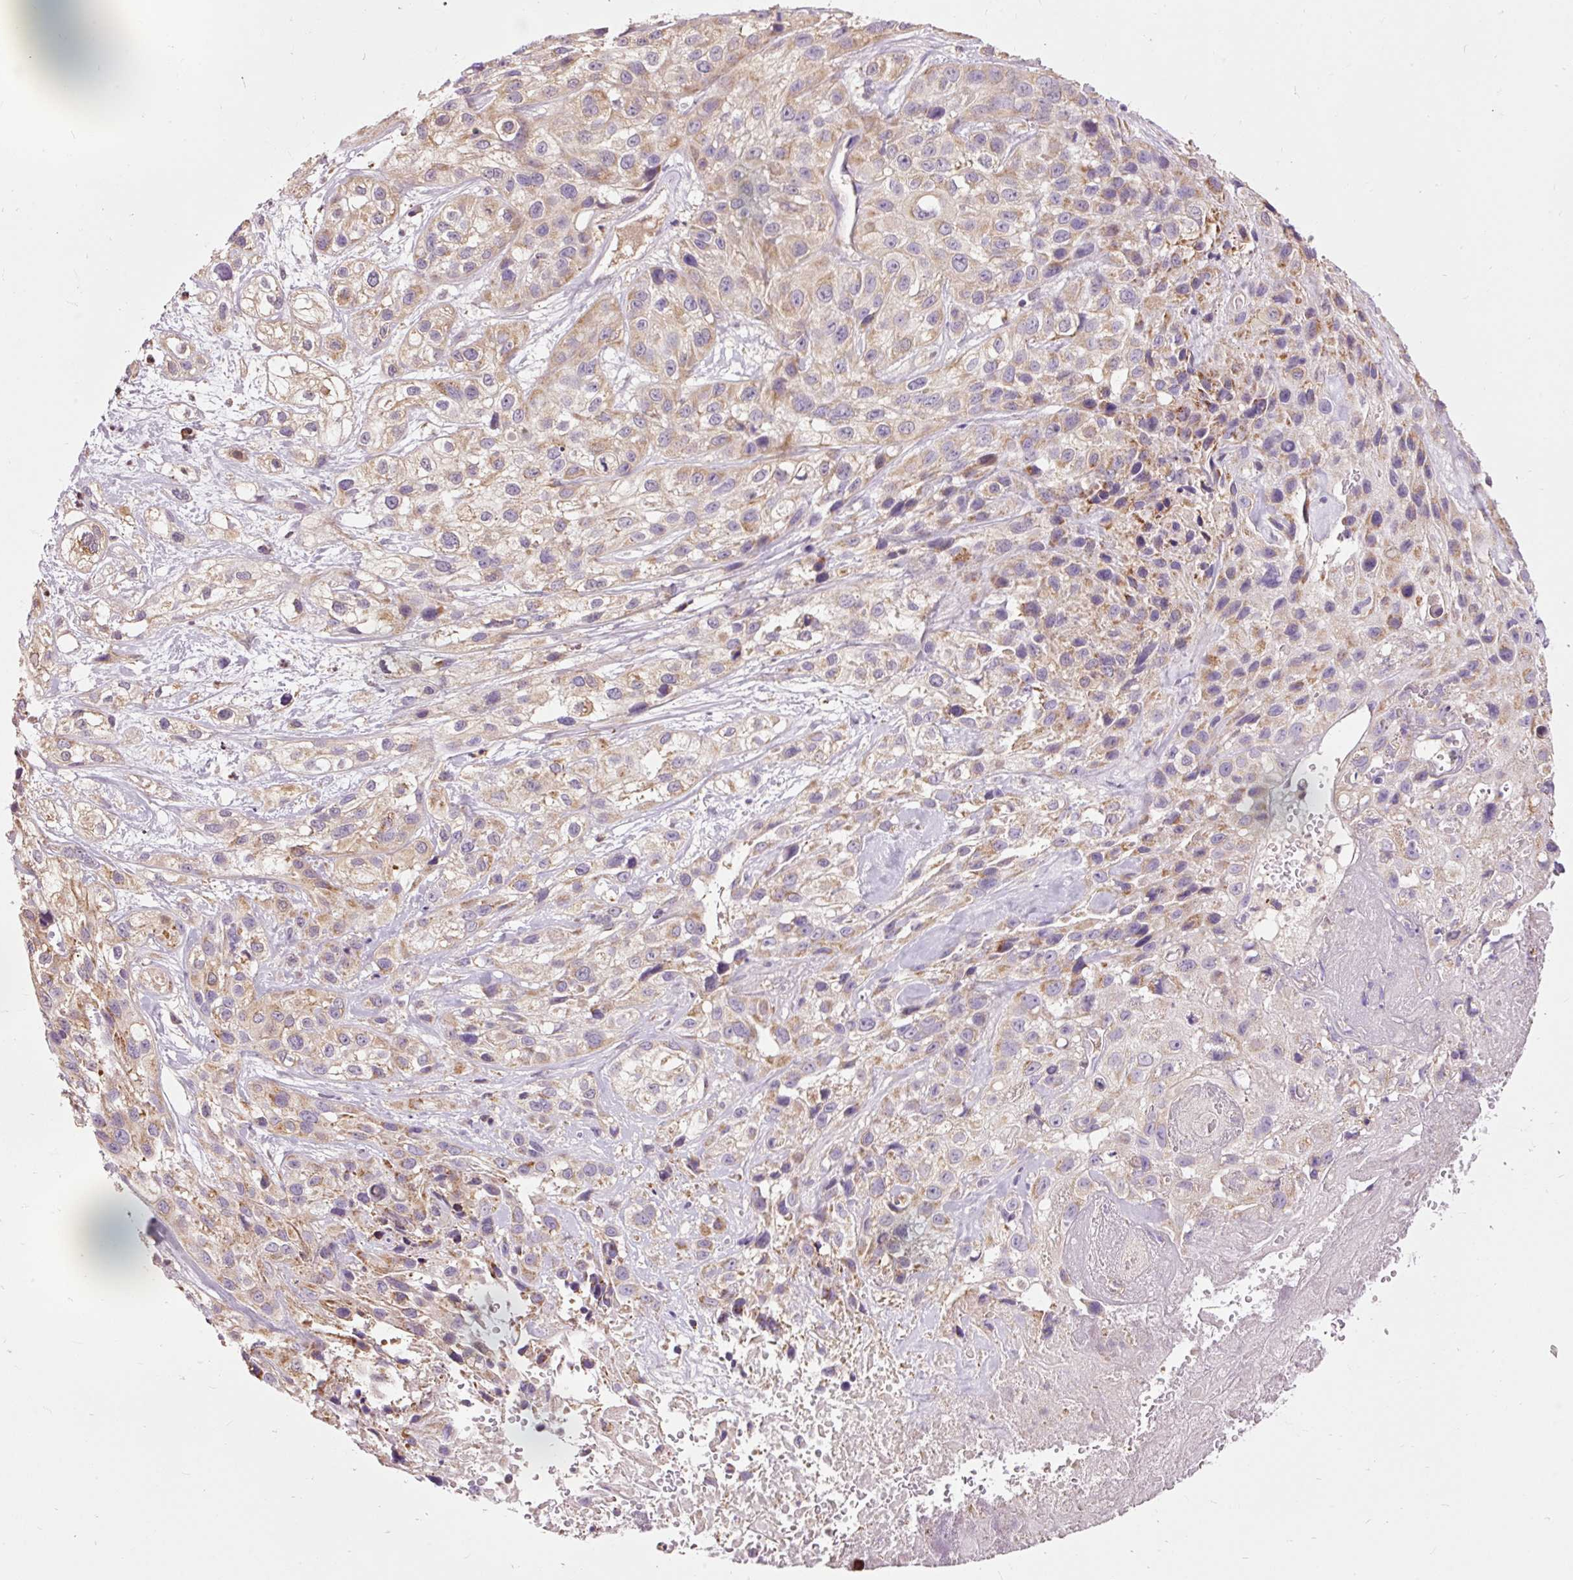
{"staining": {"intensity": "weak", "quantity": "25%-75%", "location": "cytoplasmic/membranous"}, "tissue": "skin cancer", "cell_type": "Tumor cells", "image_type": "cancer", "snomed": [{"axis": "morphology", "description": "Squamous cell carcinoma, NOS"}, {"axis": "topography", "description": "Skin"}], "caption": "Skin squamous cell carcinoma stained with a brown dye reveals weak cytoplasmic/membranous positive staining in about 25%-75% of tumor cells.", "gene": "PRDX5", "patient": {"sex": "male", "age": 82}}